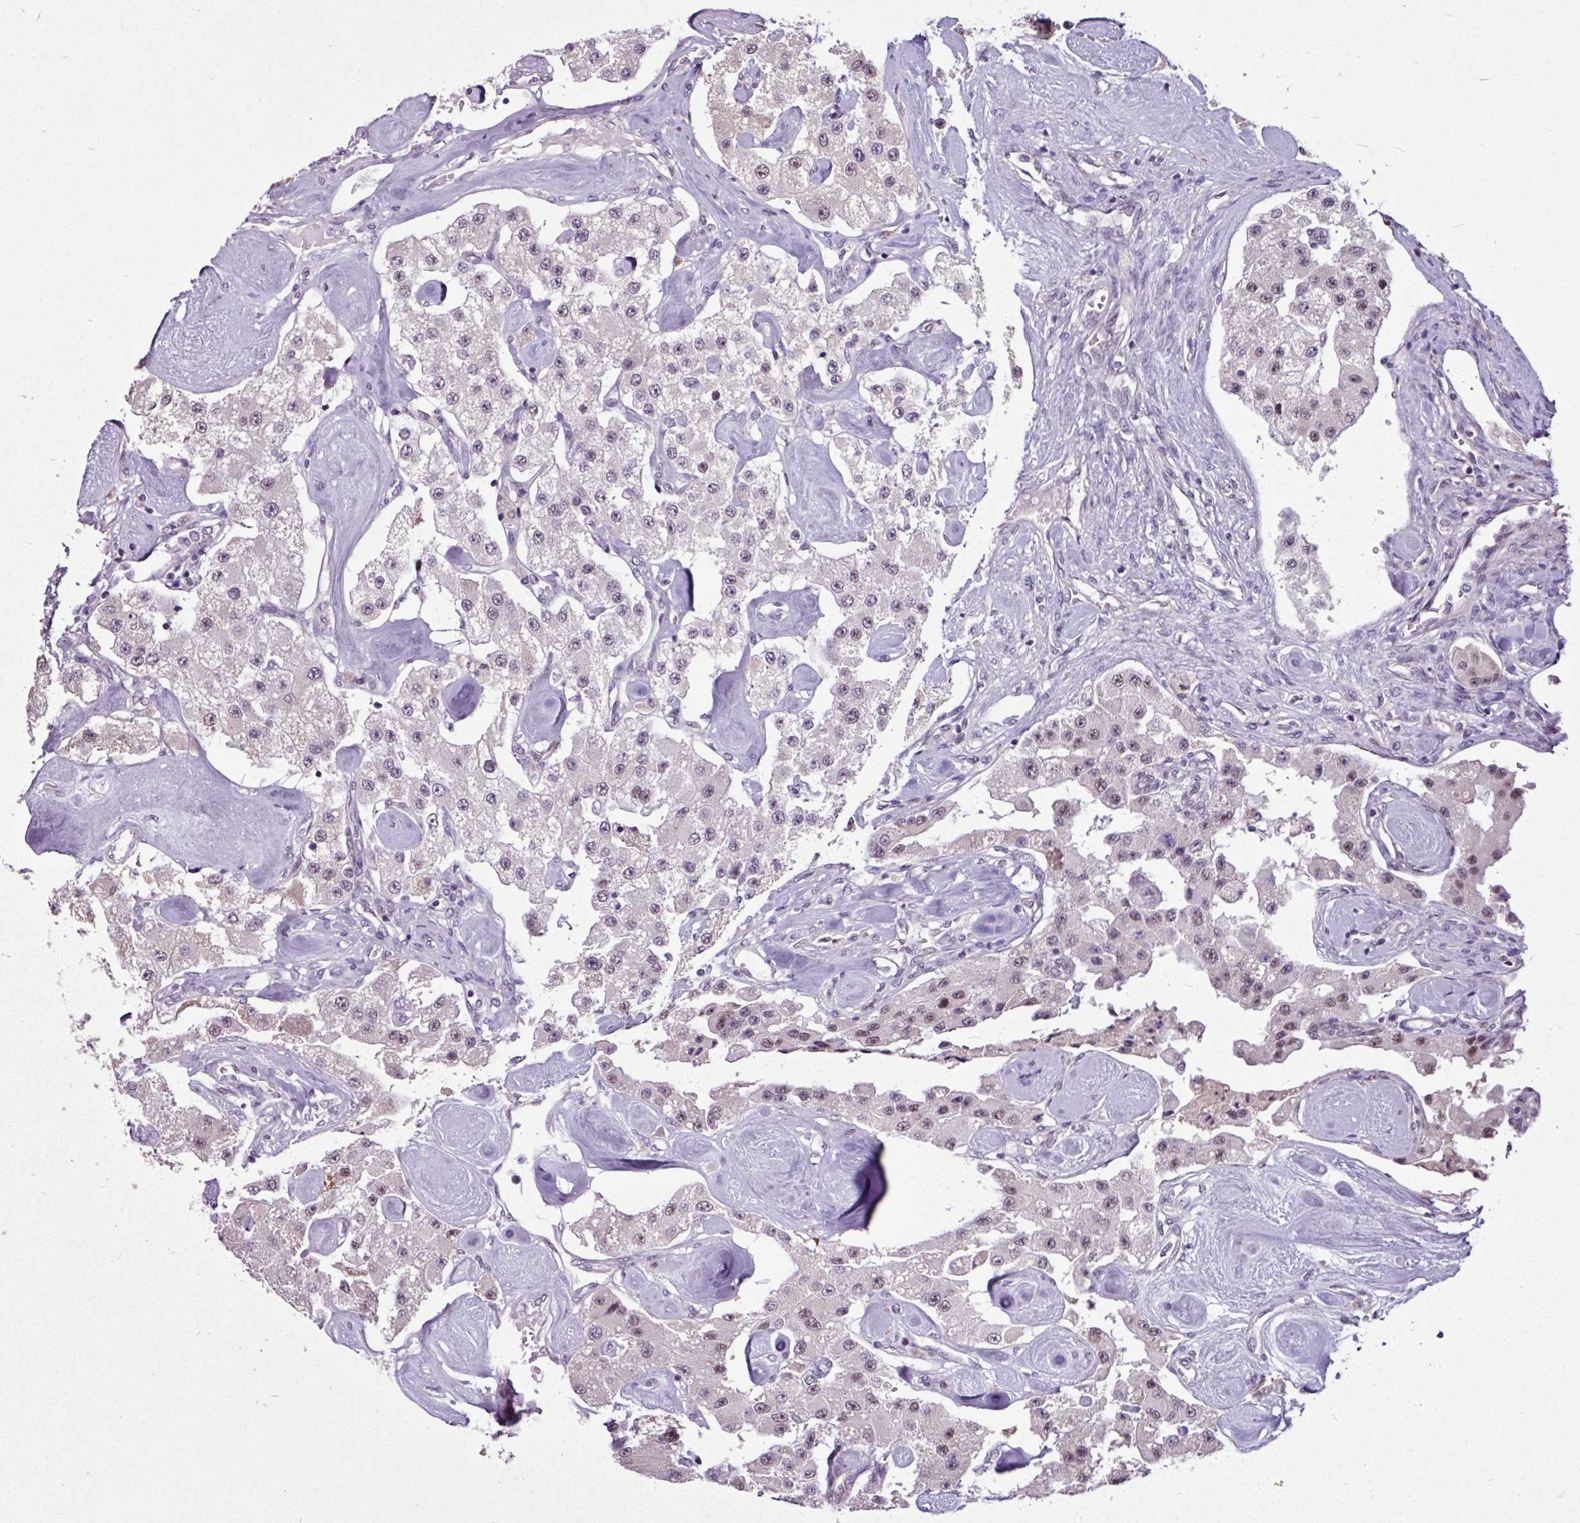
{"staining": {"intensity": "moderate", "quantity": "<25%", "location": "nuclear"}, "tissue": "carcinoid", "cell_type": "Tumor cells", "image_type": "cancer", "snomed": [{"axis": "morphology", "description": "Carcinoid, malignant, NOS"}, {"axis": "topography", "description": "Pancreas"}], "caption": "This image reveals malignant carcinoid stained with IHC to label a protein in brown. The nuclear of tumor cells show moderate positivity for the protein. Nuclei are counter-stained blue.", "gene": "UTP18", "patient": {"sex": "male", "age": 41}}